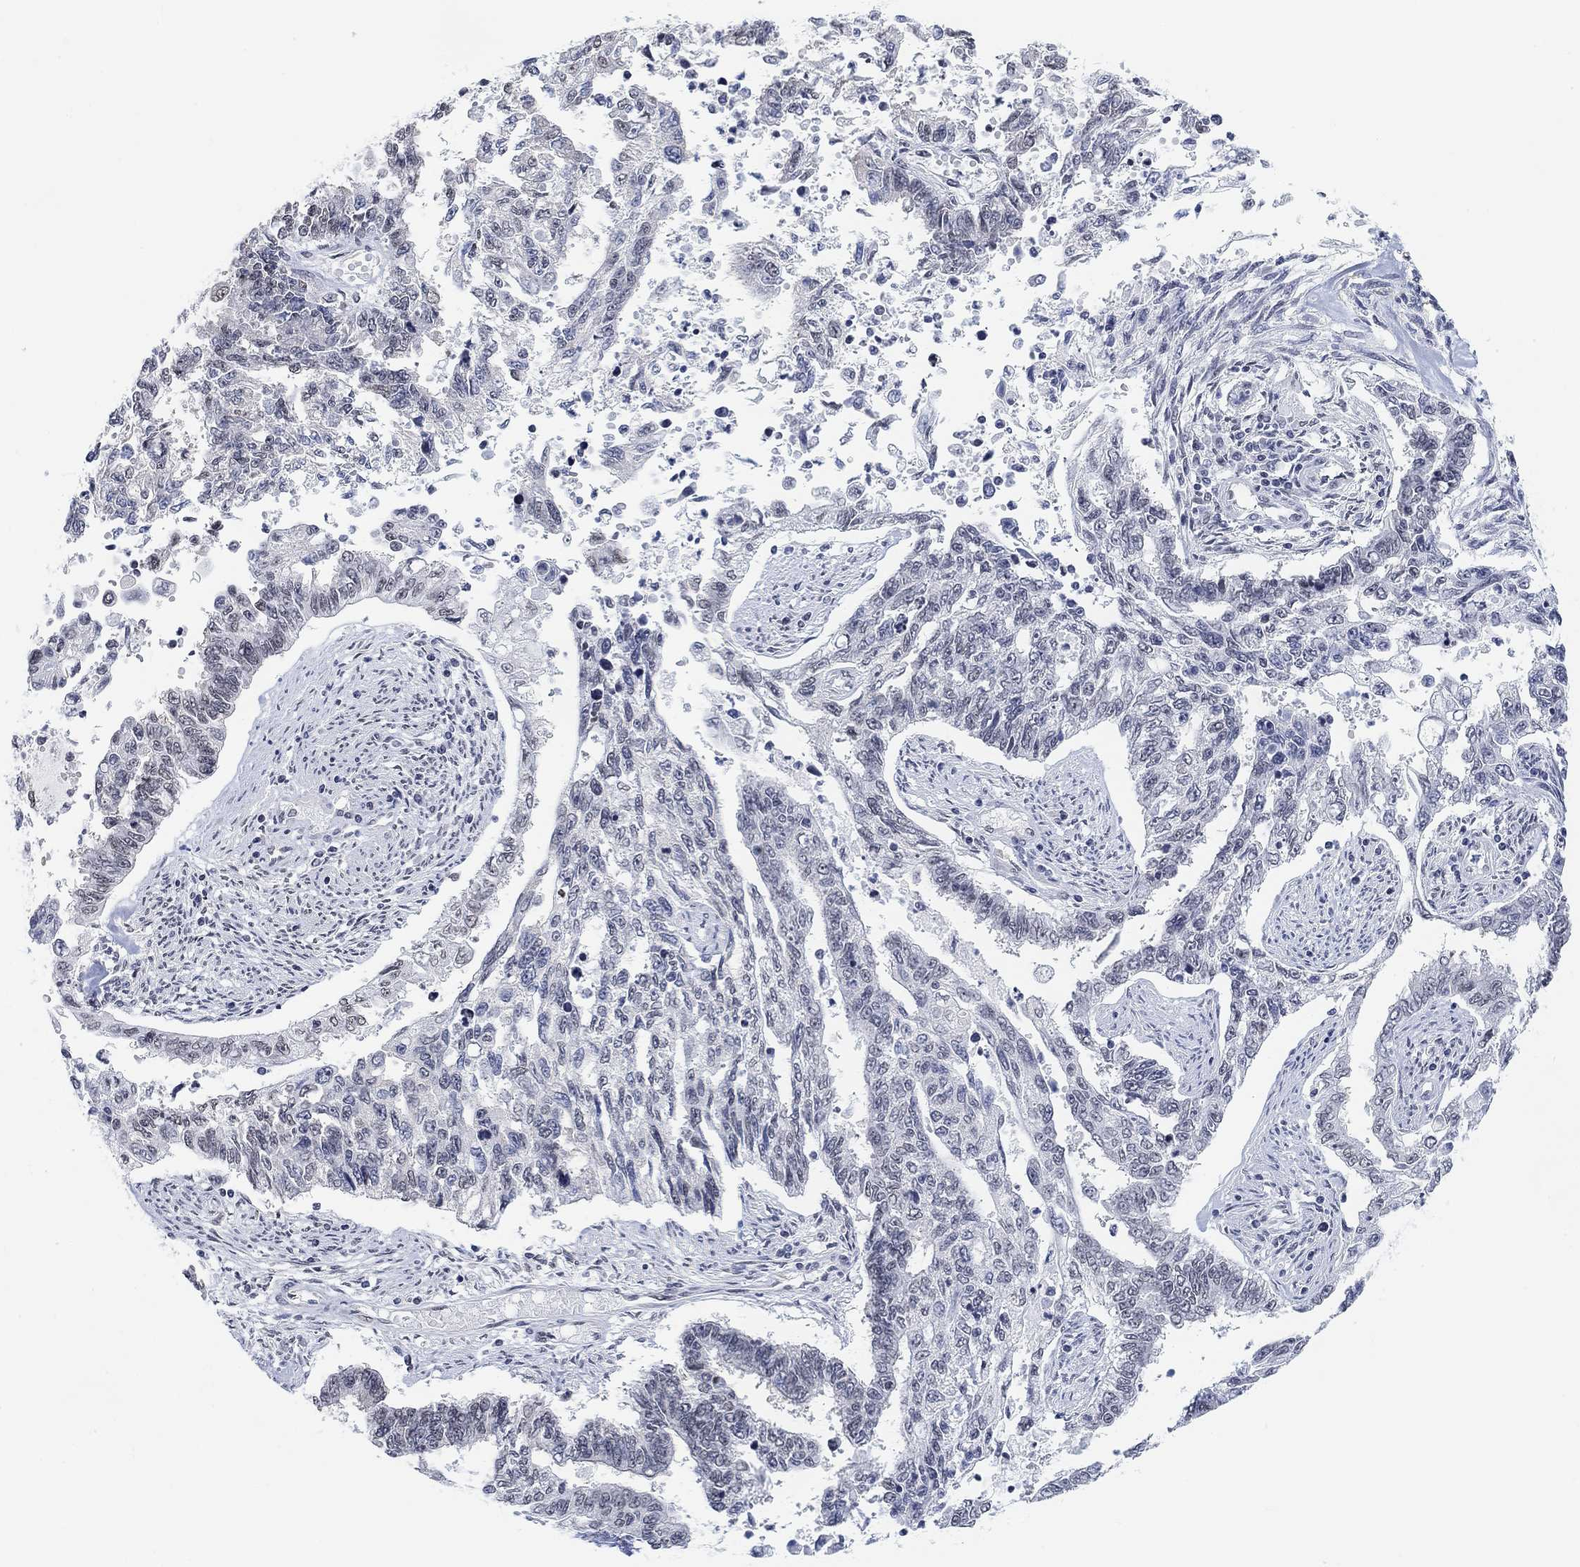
{"staining": {"intensity": "negative", "quantity": "none", "location": "none"}, "tissue": "endometrial cancer", "cell_type": "Tumor cells", "image_type": "cancer", "snomed": [{"axis": "morphology", "description": "Adenocarcinoma, NOS"}, {"axis": "topography", "description": "Uterus"}], "caption": "An immunohistochemistry (IHC) image of adenocarcinoma (endometrial) is shown. There is no staining in tumor cells of adenocarcinoma (endometrial).", "gene": "PURG", "patient": {"sex": "female", "age": 59}}